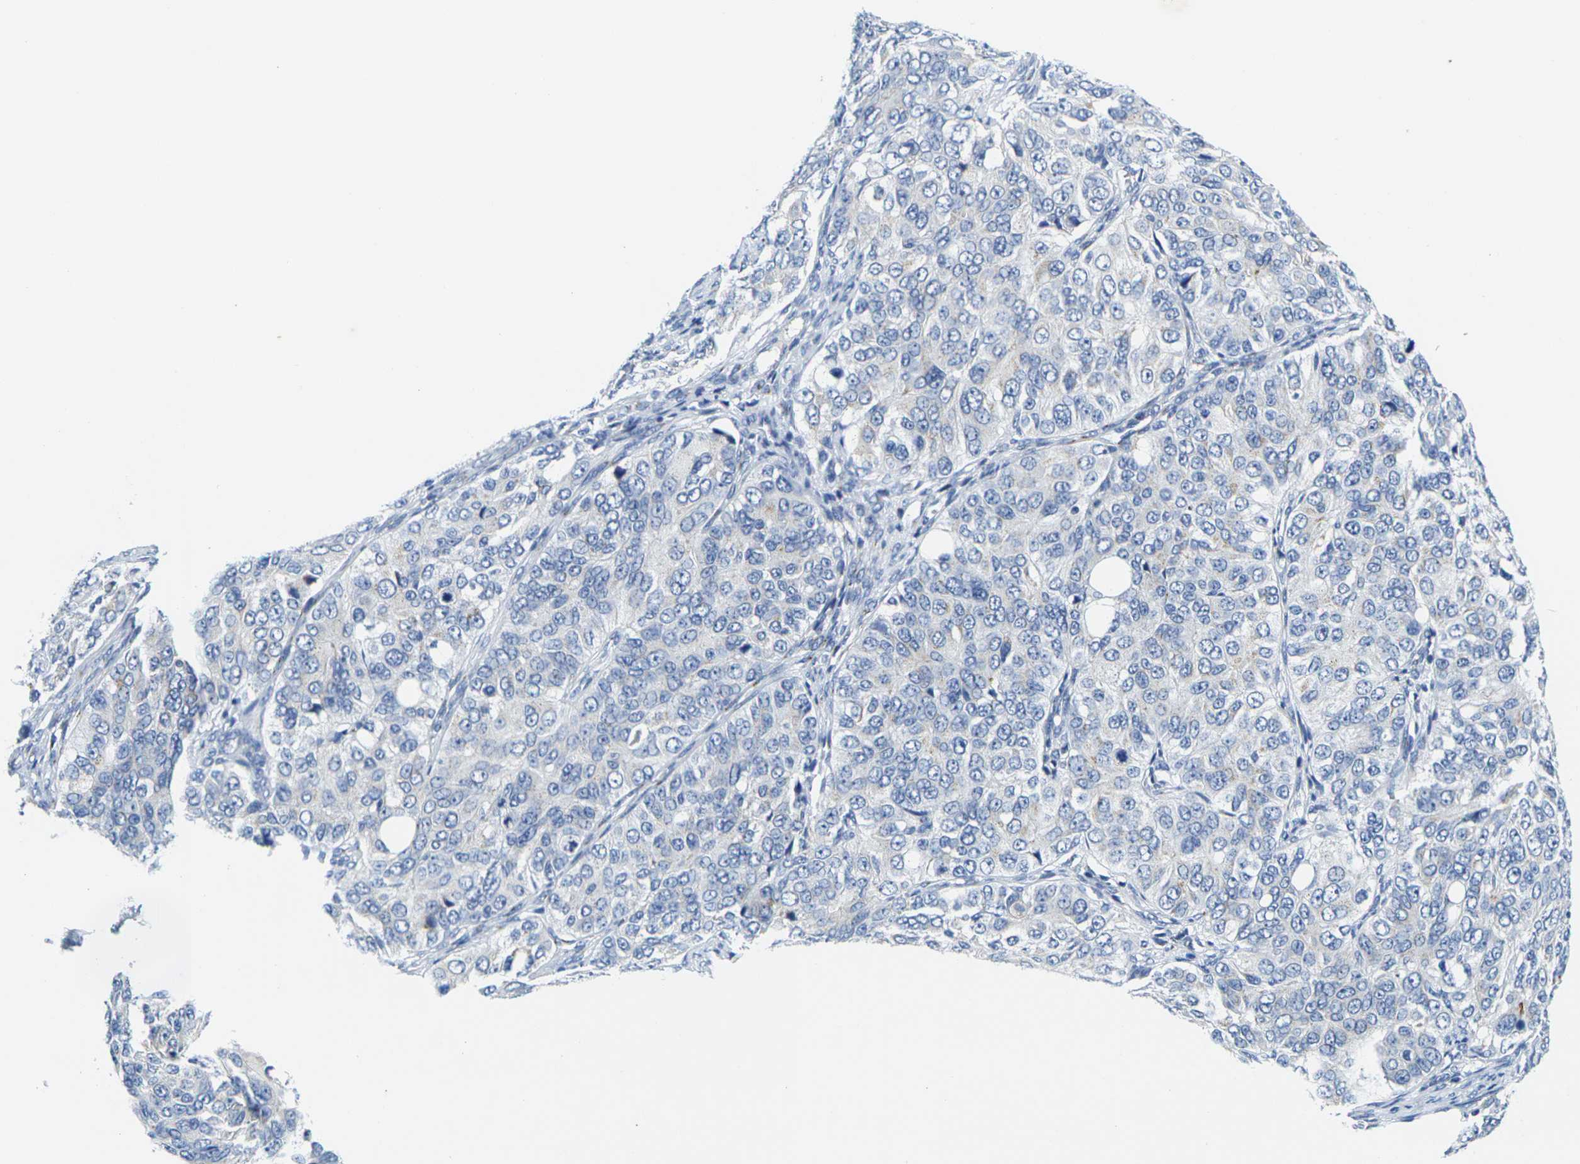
{"staining": {"intensity": "negative", "quantity": "none", "location": "none"}, "tissue": "ovarian cancer", "cell_type": "Tumor cells", "image_type": "cancer", "snomed": [{"axis": "morphology", "description": "Carcinoma, endometroid"}, {"axis": "topography", "description": "Ovary"}], "caption": "This is an immunohistochemistry (IHC) image of ovarian endometroid carcinoma. There is no expression in tumor cells.", "gene": "CRK", "patient": {"sex": "female", "age": 51}}